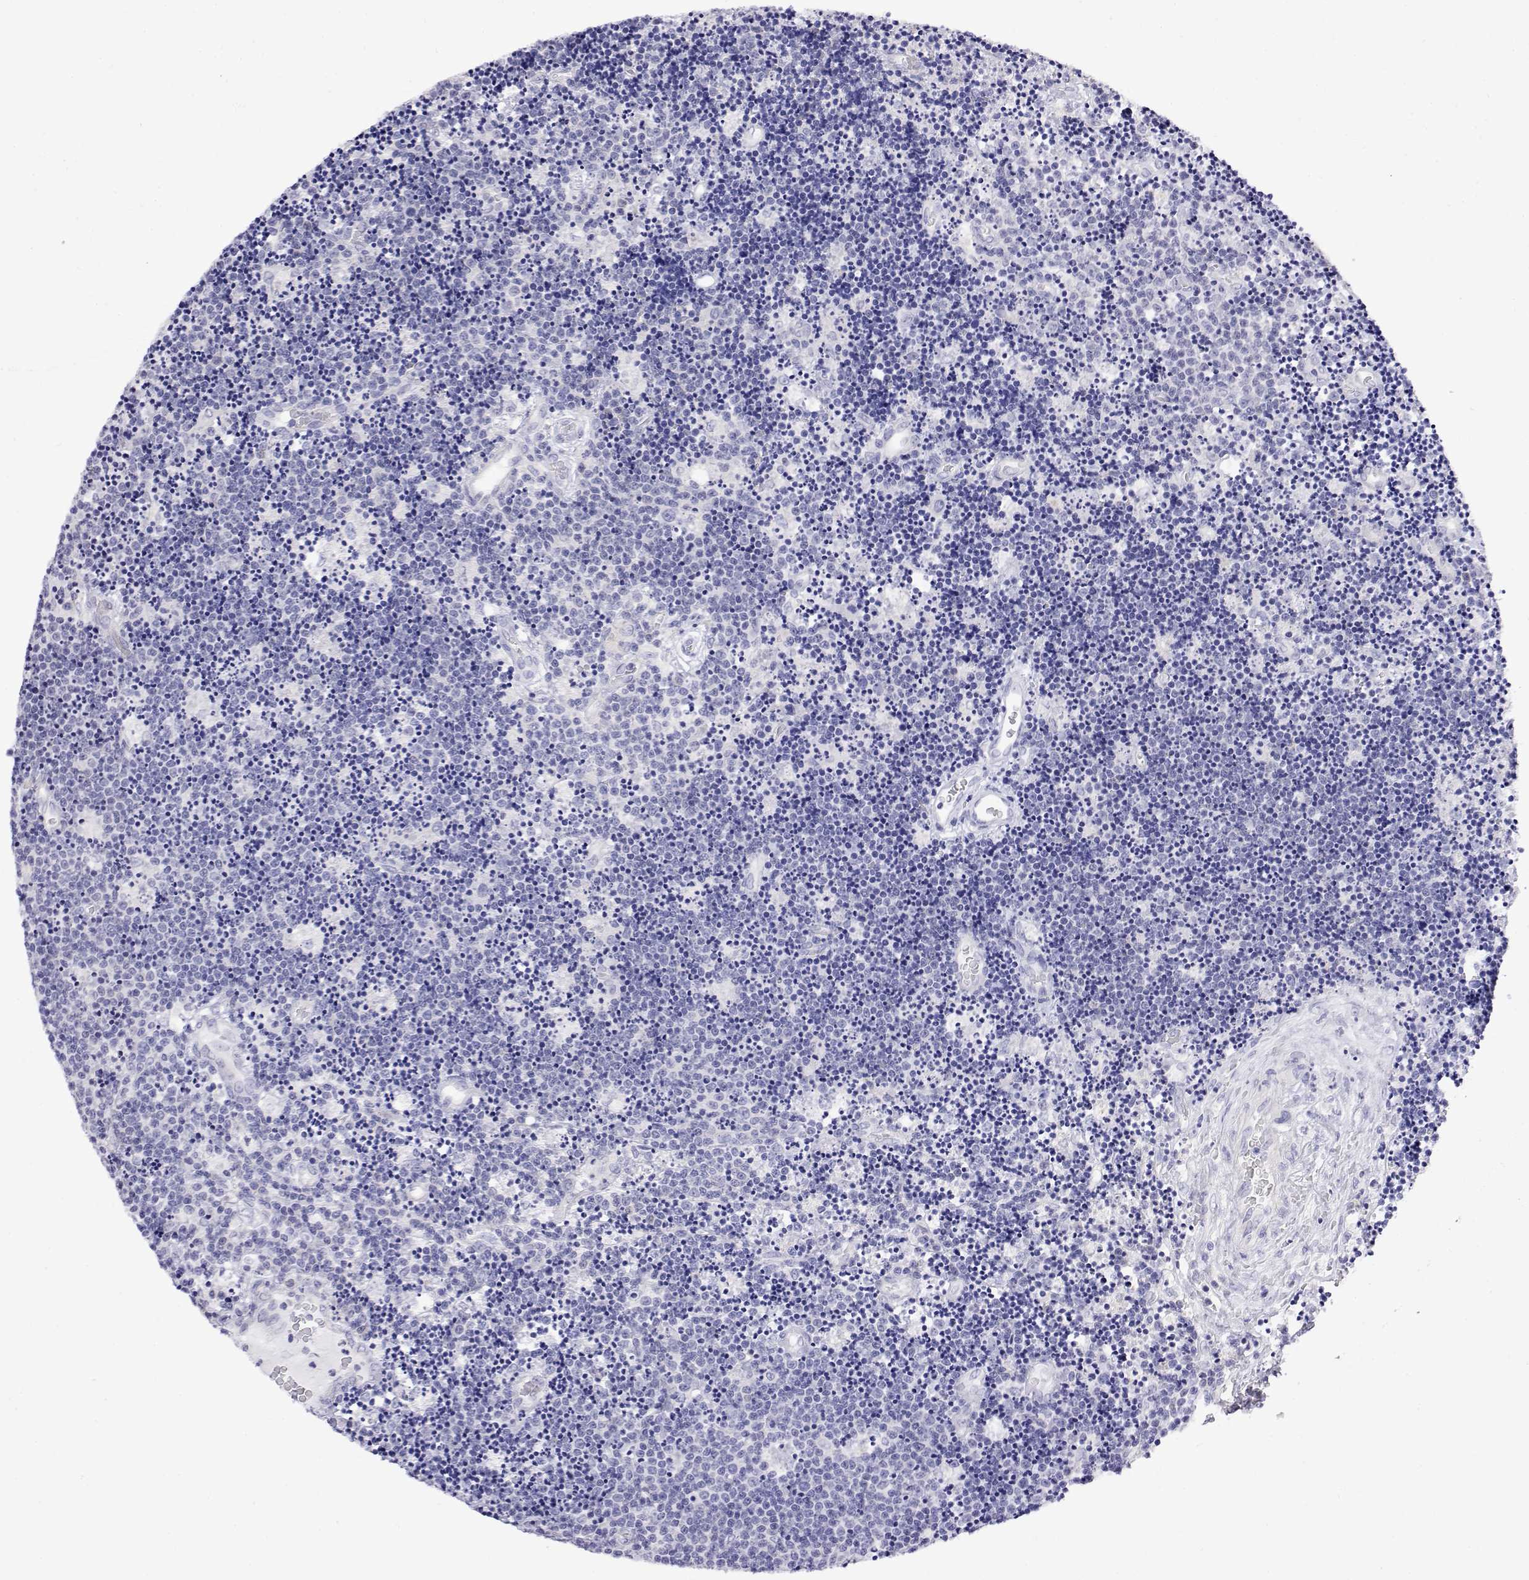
{"staining": {"intensity": "negative", "quantity": "none", "location": "none"}, "tissue": "lymphoma", "cell_type": "Tumor cells", "image_type": "cancer", "snomed": [{"axis": "morphology", "description": "Malignant lymphoma, non-Hodgkin's type, Low grade"}, {"axis": "topography", "description": "Brain"}], "caption": "Micrograph shows no significant protein staining in tumor cells of low-grade malignant lymphoma, non-Hodgkin's type.", "gene": "LY6D", "patient": {"sex": "female", "age": 66}}